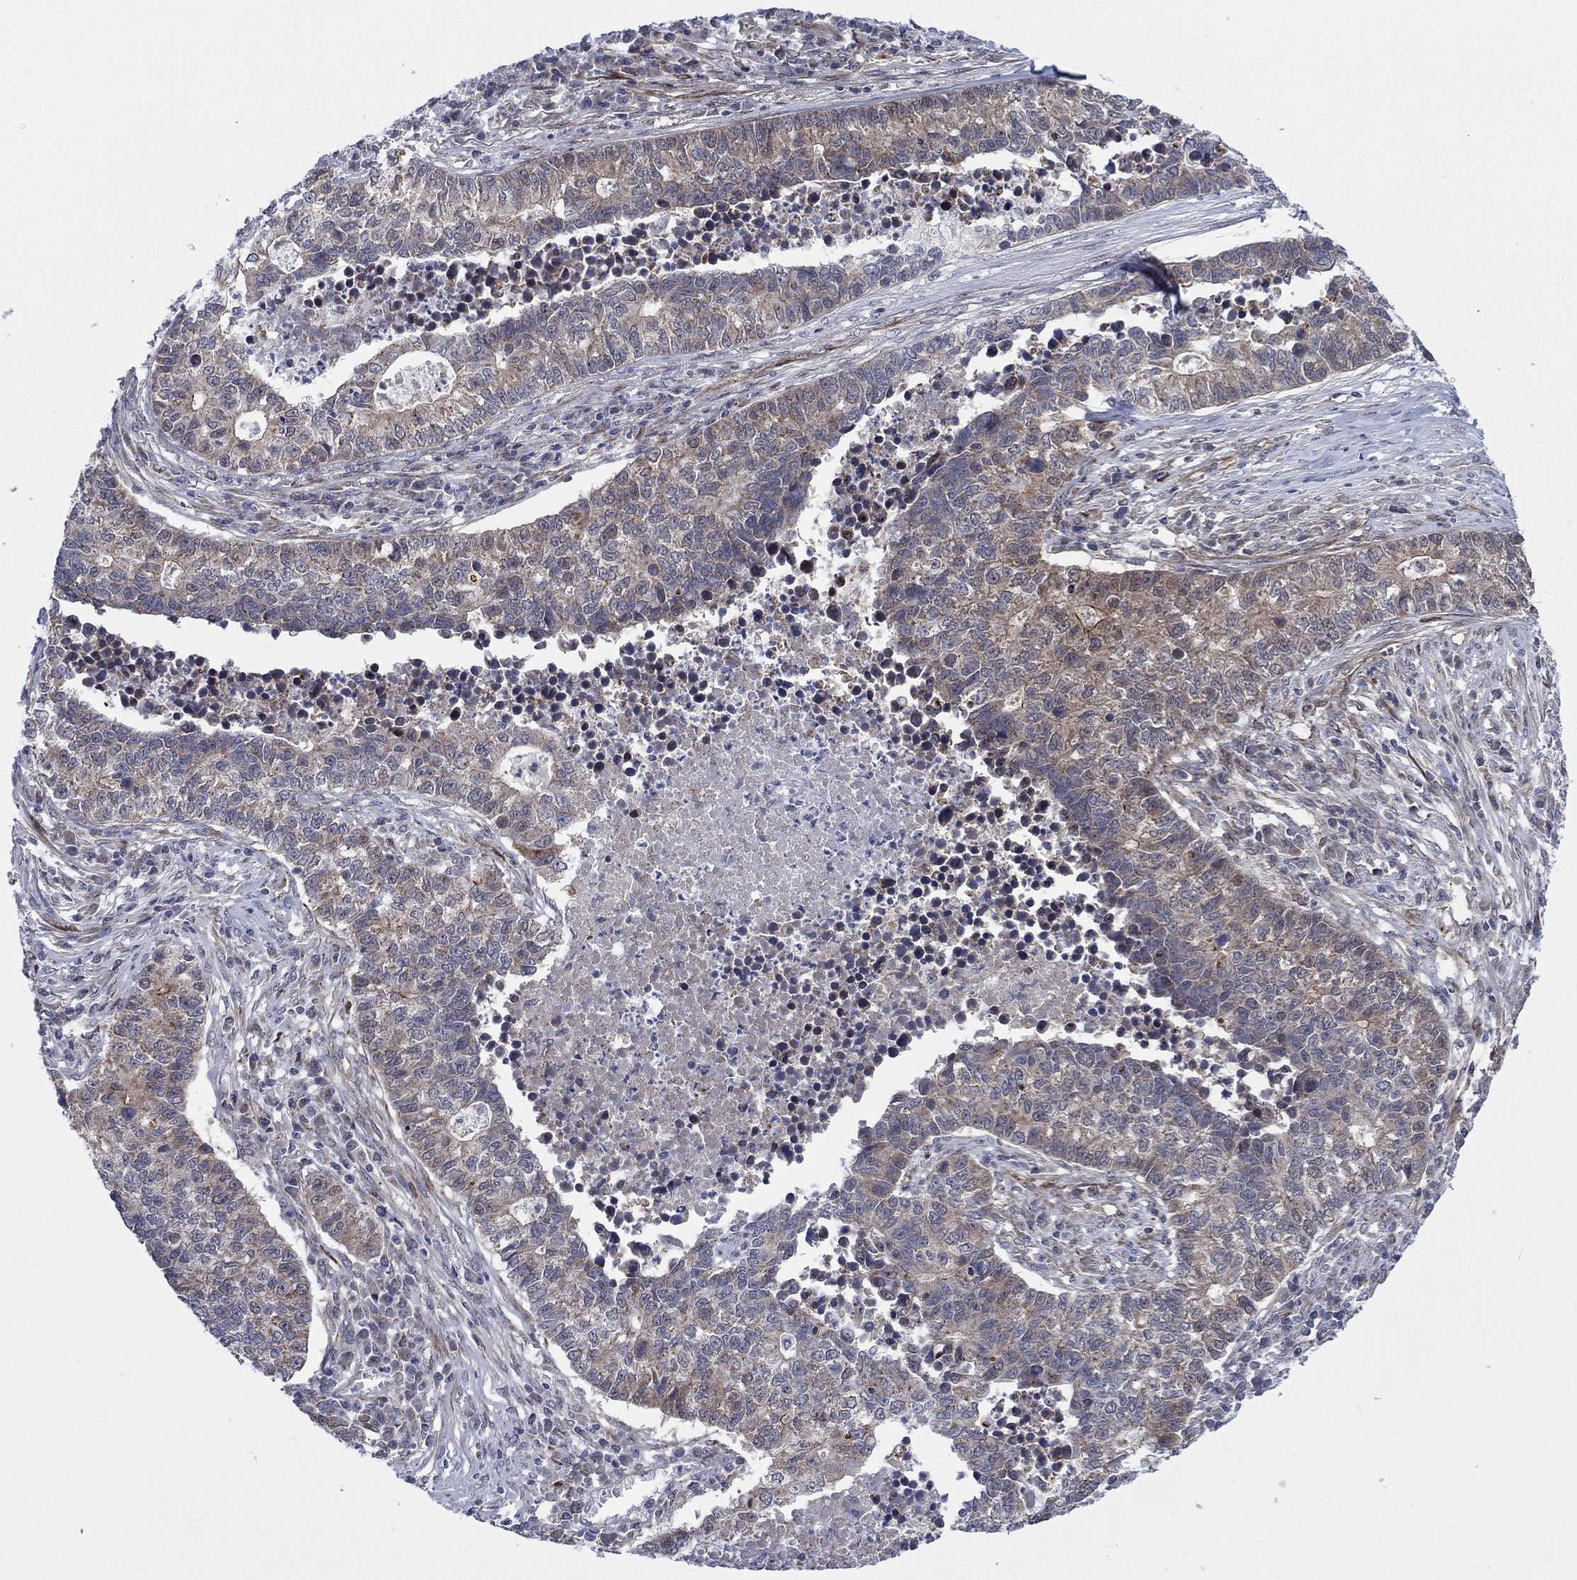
{"staining": {"intensity": "weak", "quantity": "25%-75%", "location": "cytoplasmic/membranous"}, "tissue": "lung cancer", "cell_type": "Tumor cells", "image_type": "cancer", "snomed": [{"axis": "morphology", "description": "Adenocarcinoma, NOS"}, {"axis": "topography", "description": "Lung"}], "caption": "Protein staining displays weak cytoplasmic/membranous positivity in approximately 25%-75% of tumor cells in lung adenocarcinoma.", "gene": "SLC35F2", "patient": {"sex": "male", "age": 57}}